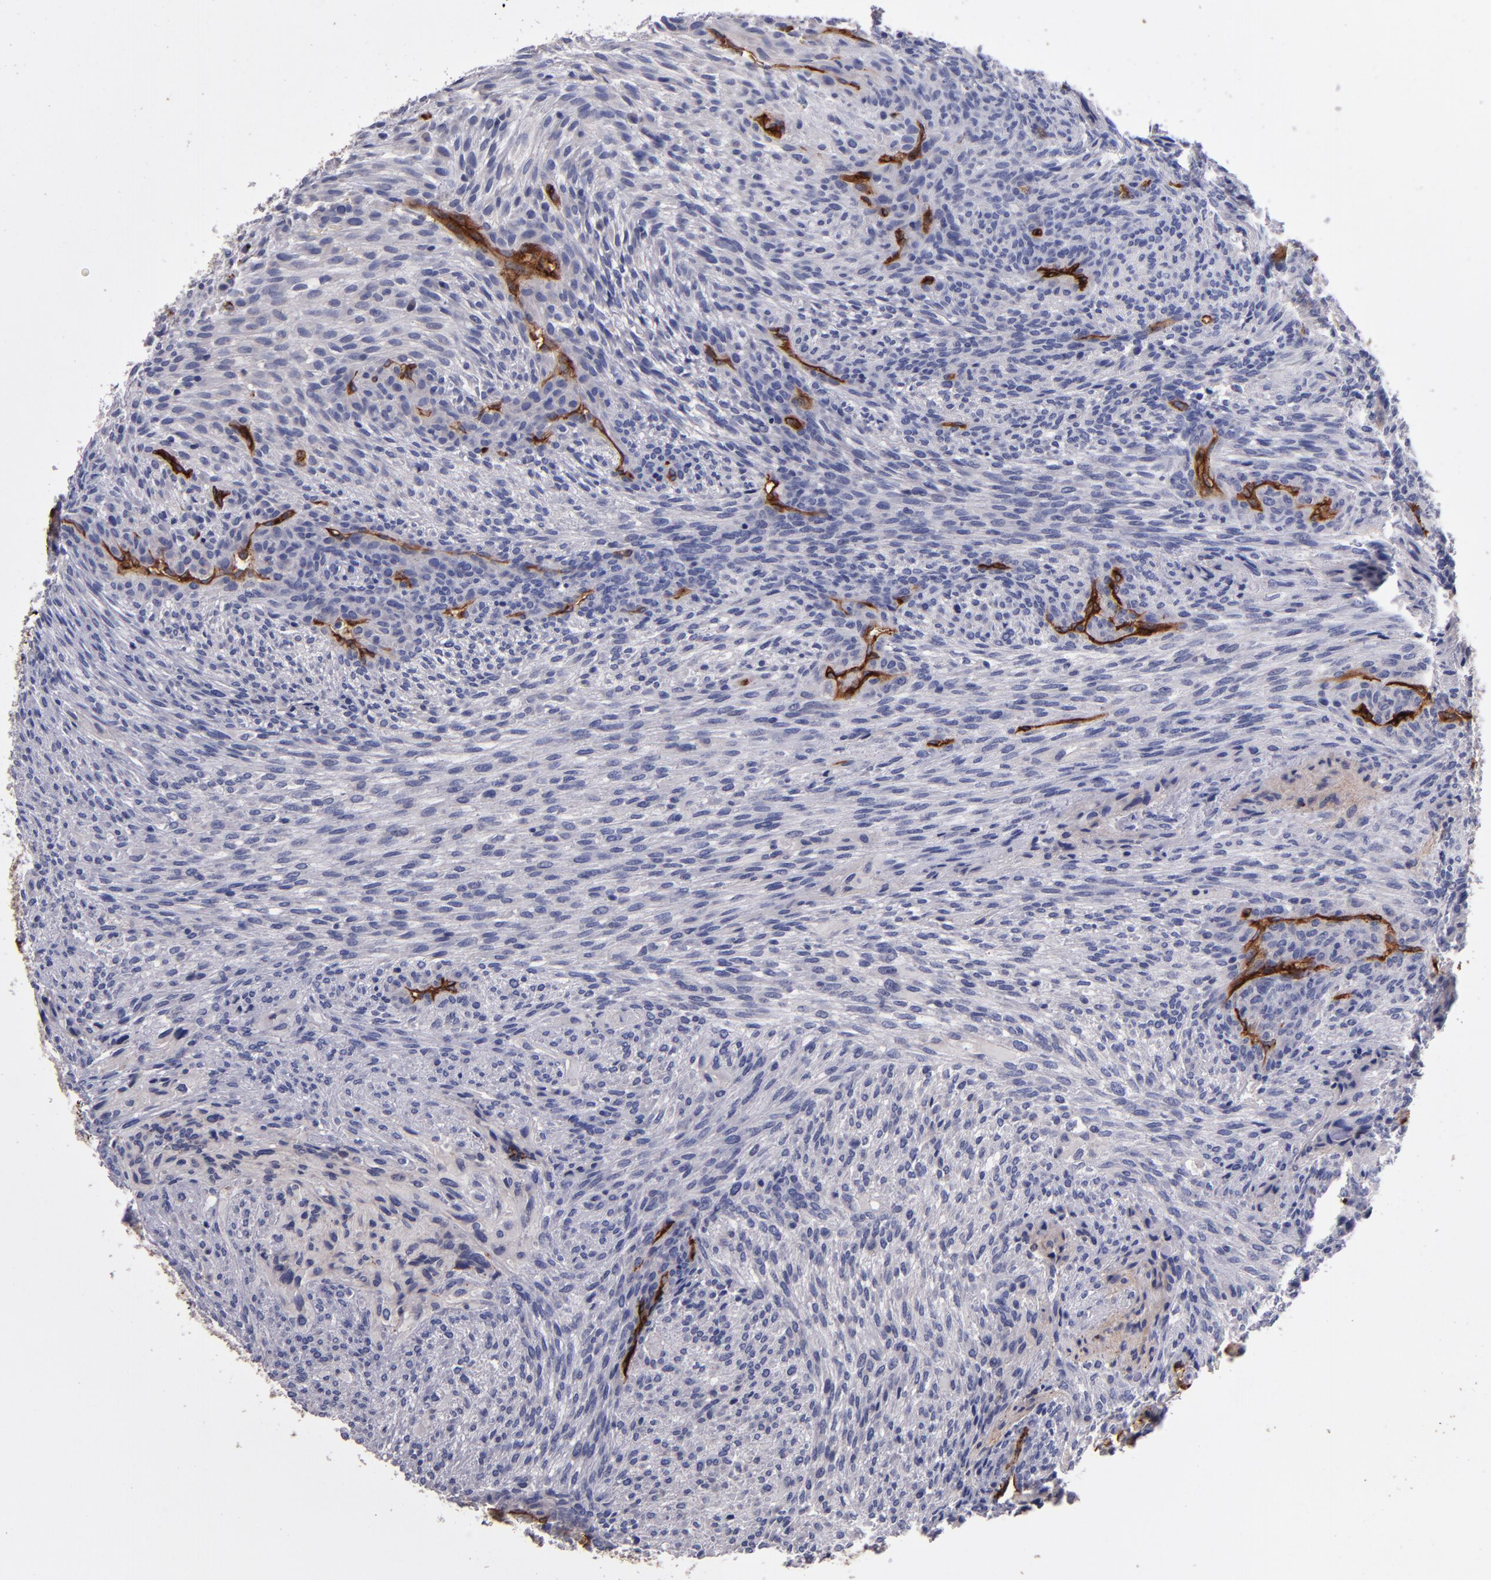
{"staining": {"intensity": "negative", "quantity": "none", "location": "none"}, "tissue": "glioma", "cell_type": "Tumor cells", "image_type": "cancer", "snomed": [{"axis": "morphology", "description": "Glioma, malignant, High grade"}, {"axis": "topography", "description": "Cerebral cortex"}], "caption": "IHC micrograph of neoplastic tissue: malignant high-grade glioma stained with DAB (3,3'-diaminobenzidine) demonstrates no significant protein staining in tumor cells. (DAB IHC with hematoxylin counter stain).", "gene": "CLDN5", "patient": {"sex": "female", "age": 55}}